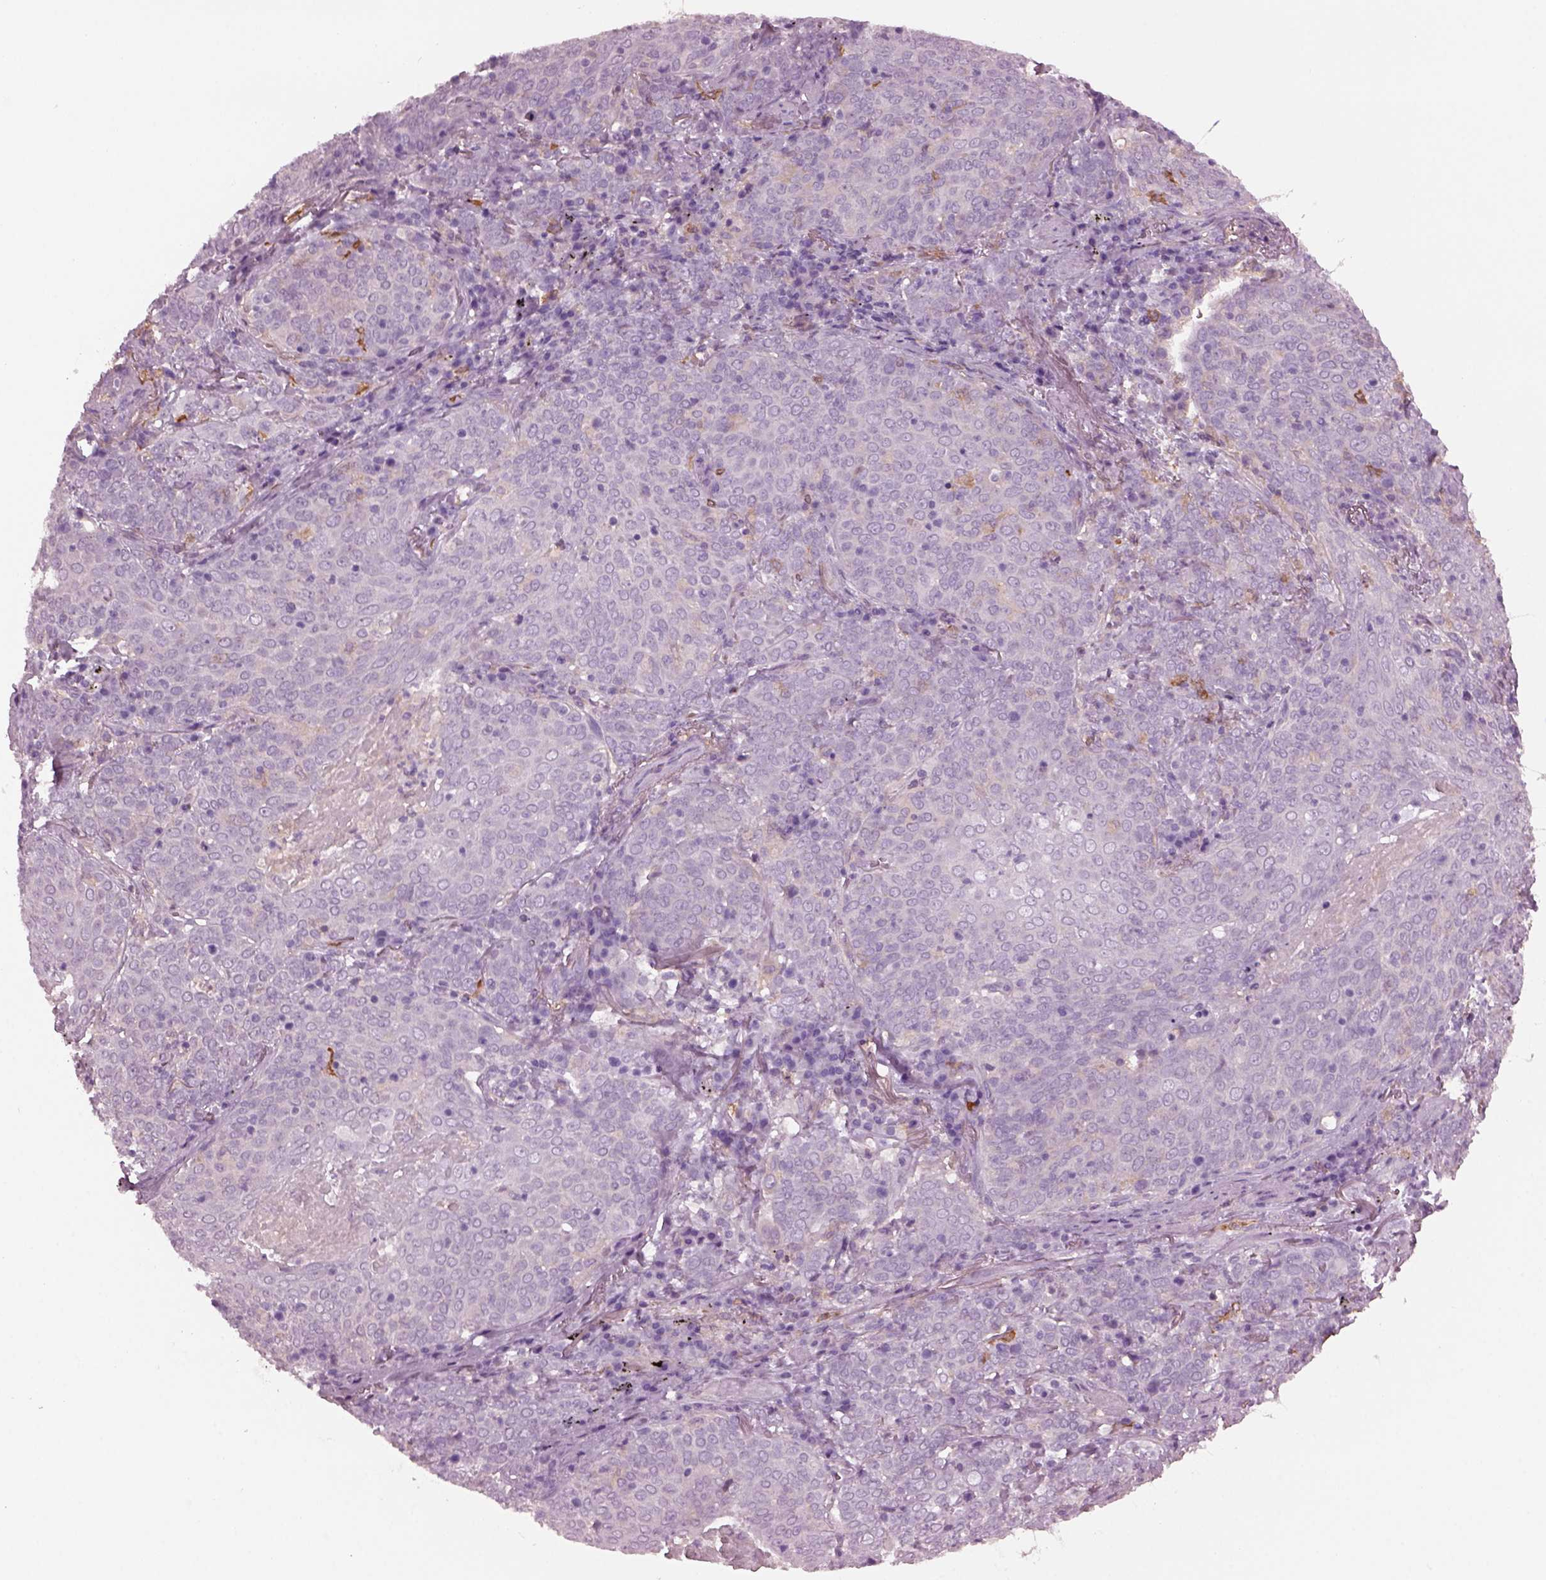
{"staining": {"intensity": "negative", "quantity": "none", "location": "none"}, "tissue": "lung cancer", "cell_type": "Tumor cells", "image_type": "cancer", "snomed": [{"axis": "morphology", "description": "Squamous cell carcinoma, NOS"}, {"axis": "topography", "description": "Lung"}], "caption": "Lung cancer (squamous cell carcinoma) stained for a protein using immunohistochemistry (IHC) displays no positivity tumor cells.", "gene": "SHTN1", "patient": {"sex": "male", "age": 82}}